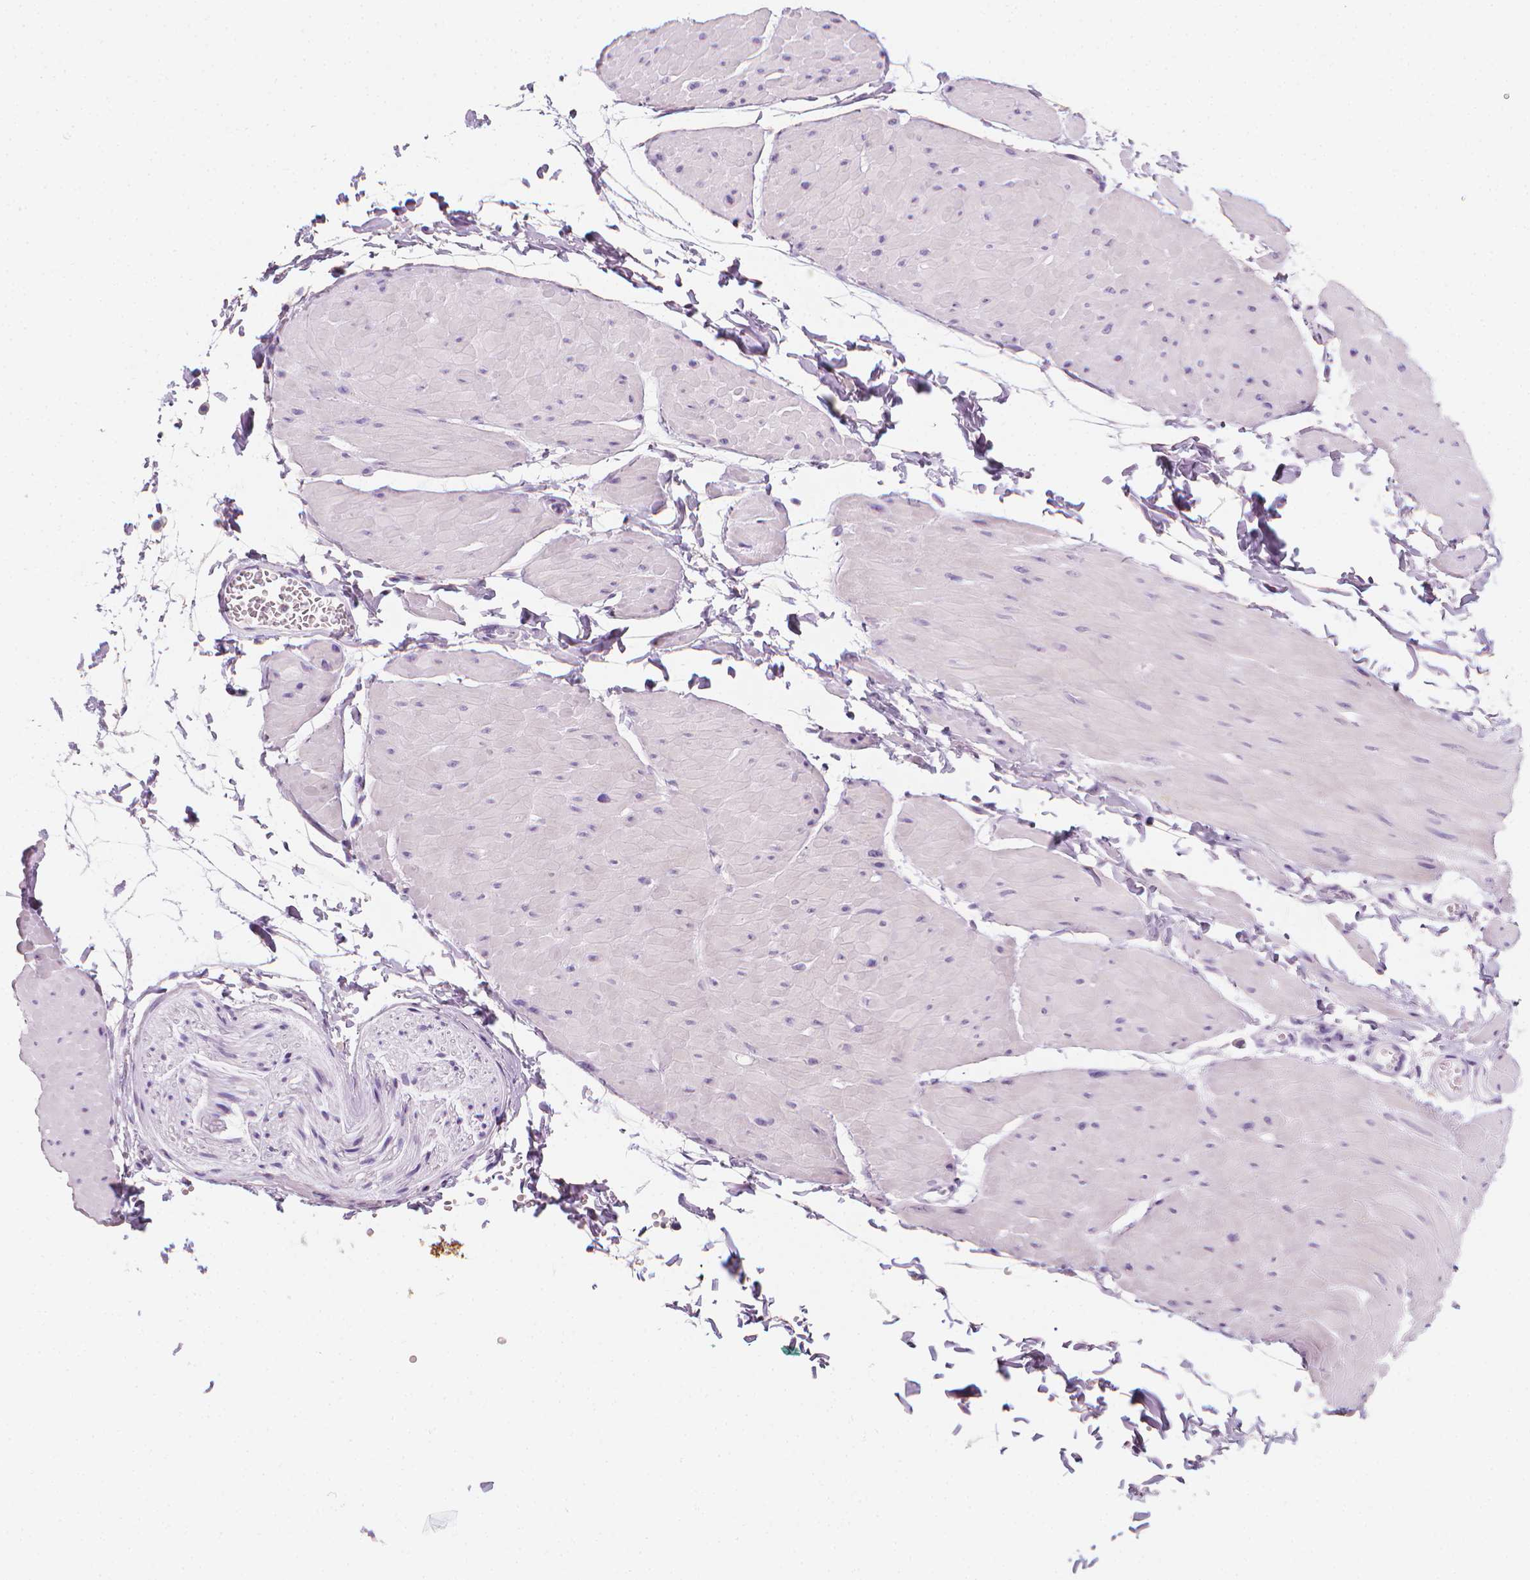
{"staining": {"intensity": "negative", "quantity": "none", "location": "none"}, "tissue": "adipose tissue", "cell_type": "Adipocytes", "image_type": "normal", "snomed": [{"axis": "morphology", "description": "Normal tissue, NOS"}, {"axis": "topography", "description": "Smooth muscle"}, {"axis": "topography", "description": "Peripheral nerve tissue"}], "caption": "This is a micrograph of immunohistochemistry (IHC) staining of unremarkable adipose tissue, which shows no expression in adipocytes. The staining was performed using DAB (3,3'-diaminobenzidine) to visualize the protein expression in brown, while the nuclei were stained in blue with hematoxylin (Magnification: 20x).", "gene": "DCAF8L1", "patient": {"sex": "male", "age": 58}}